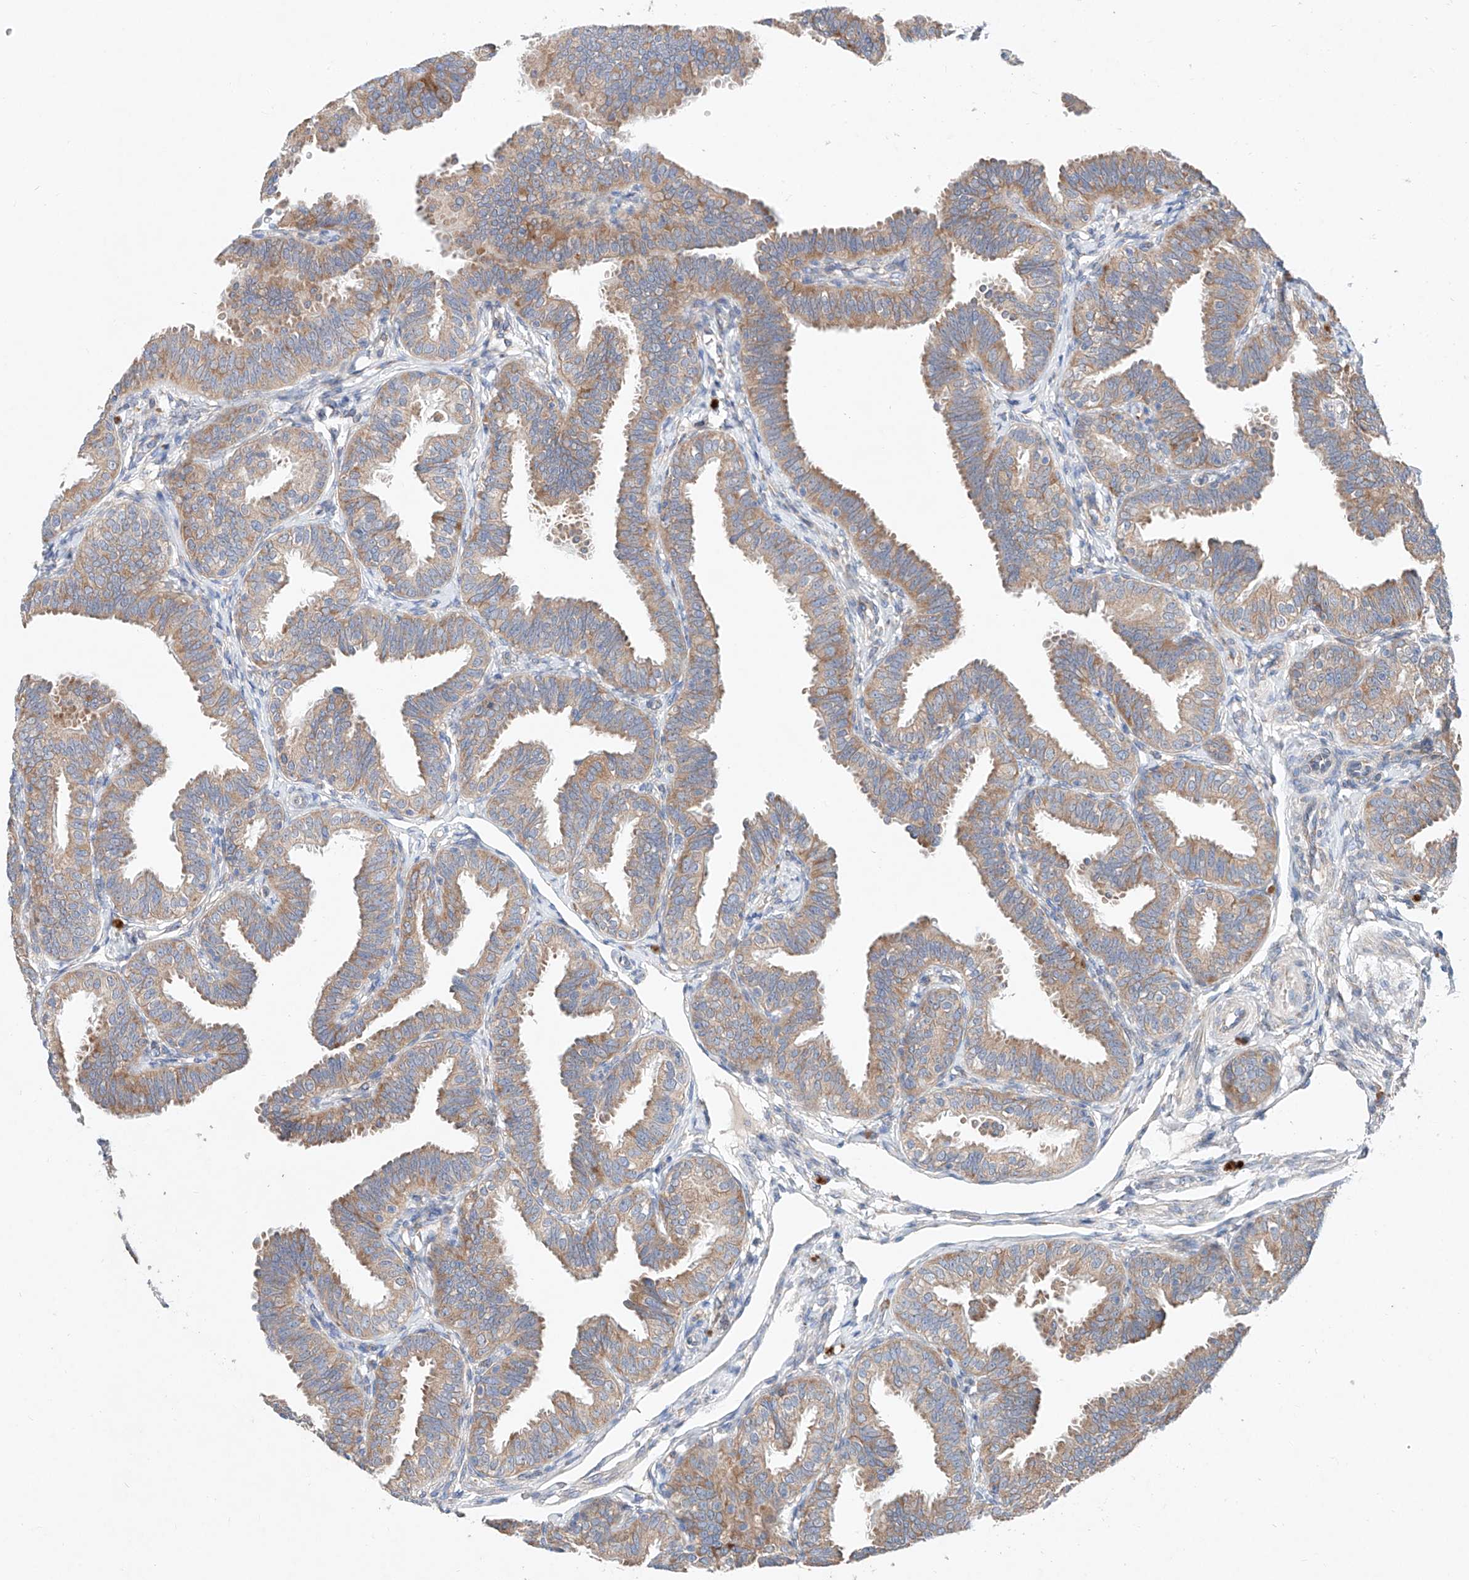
{"staining": {"intensity": "weak", "quantity": "25%-75%", "location": "cytoplasmic/membranous"}, "tissue": "fallopian tube", "cell_type": "Glandular cells", "image_type": "normal", "snomed": [{"axis": "morphology", "description": "Normal tissue, NOS"}, {"axis": "topography", "description": "Fallopian tube"}], "caption": "Brown immunohistochemical staining in unremarkable fallopian tube displays weak cytoplasmic/membranous staining in about 25%-75% of glandular cells.", "gene": "FASTK", "patient": {"sex": "female", "age": 35}}